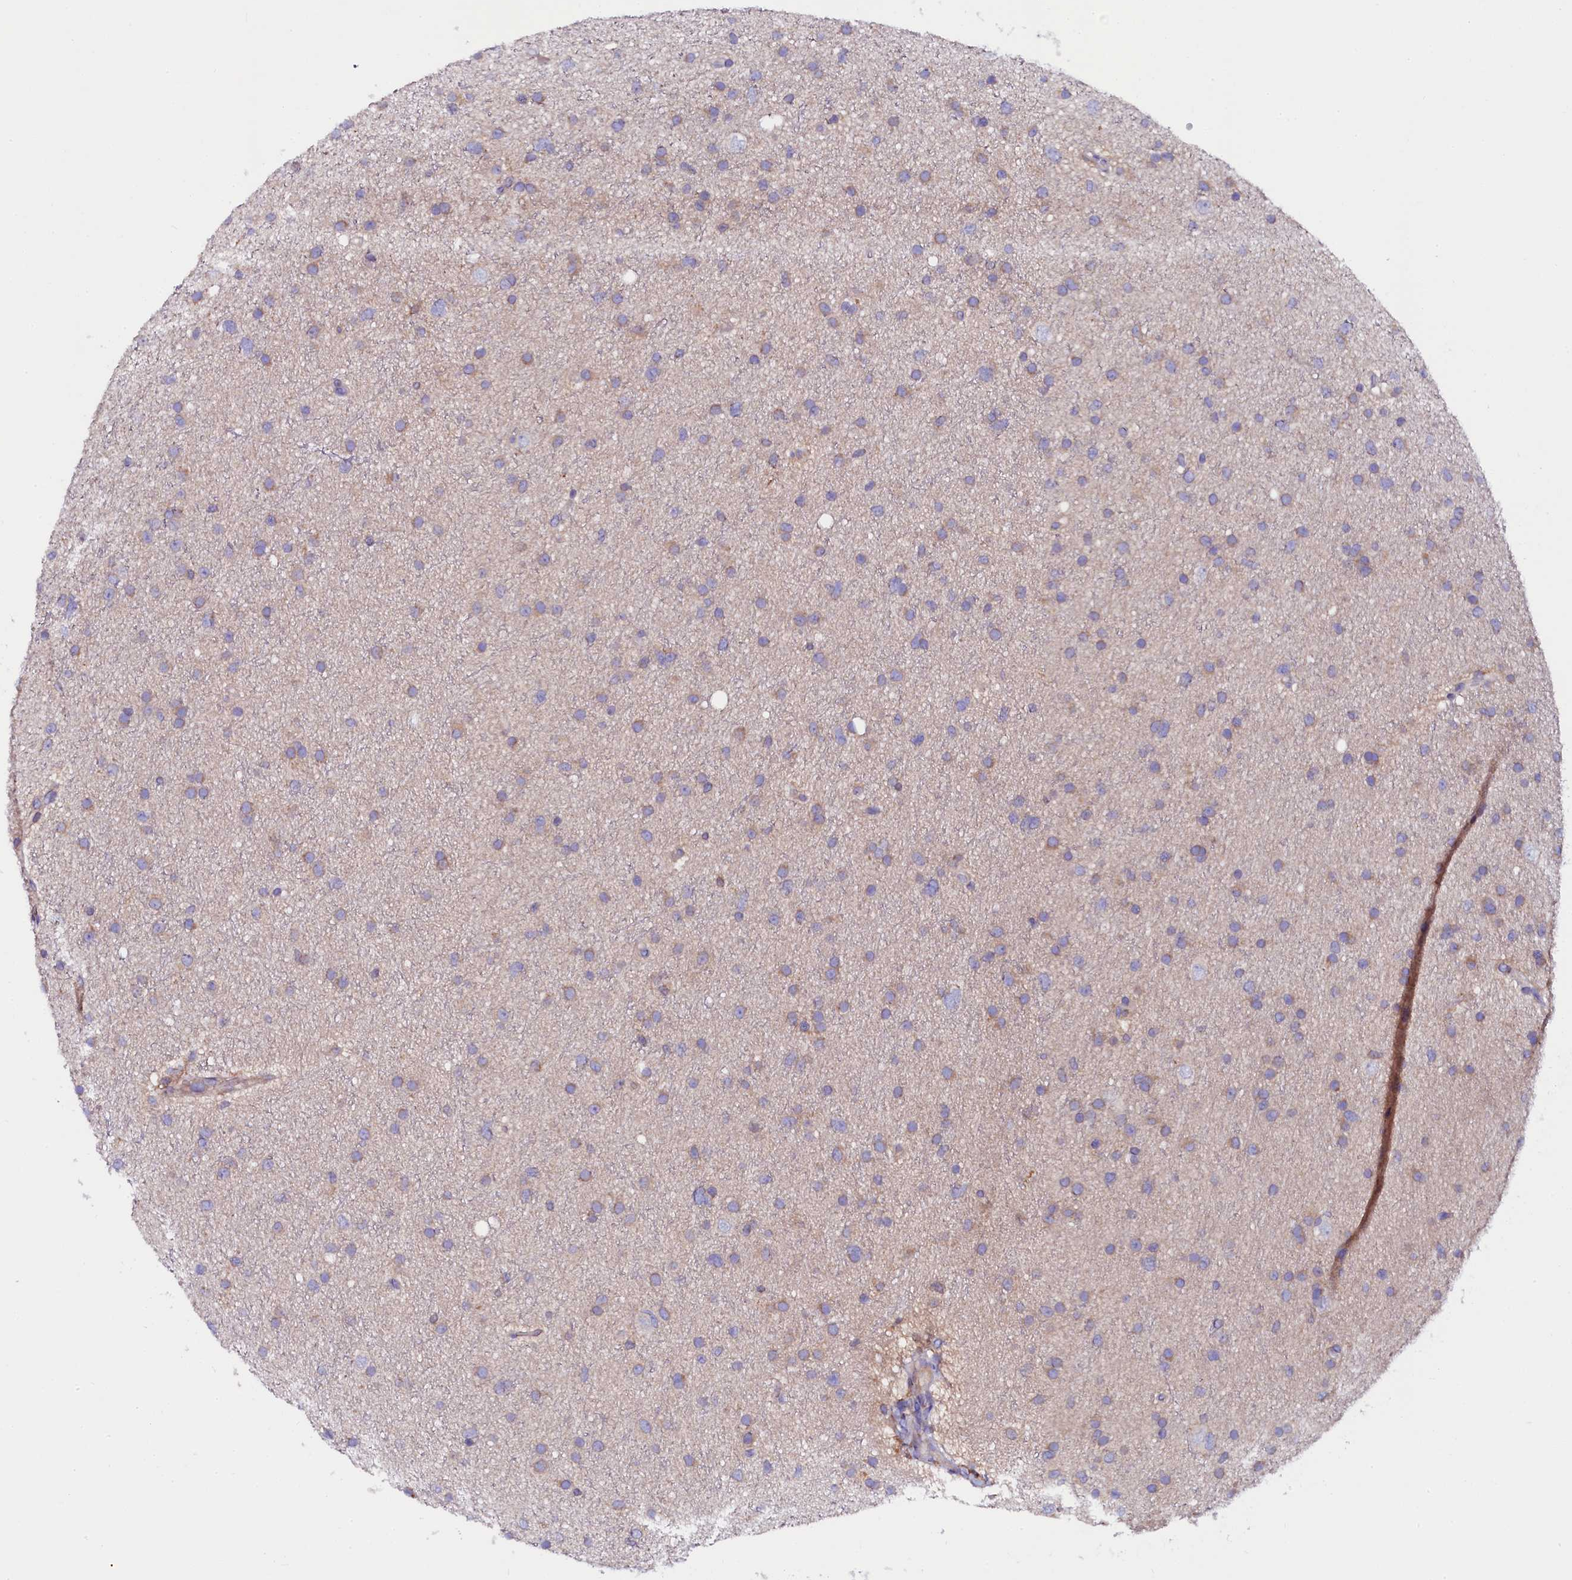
{"staining": {"intensity": "weak", "quantity": "25%-75%", "location": "cytoplasmic/membranous"}, "tissue": "glioma", "cell_type": "Tumor cells", "image_type": "cancer", "snomed": [{"axis": "morphology", "description": "Glioma, malignant, Low grade"}, {"axis": "topography", "description": "Cerebral cortex"}], "caption": "Glioma was stained to show a protein in brown. There is low levels of weak cytoplasmic/membranous expression in about 25%-75% of tumor cells.", "gene": "OTOL1", "patient": {"sex": "female", "age": 39}}